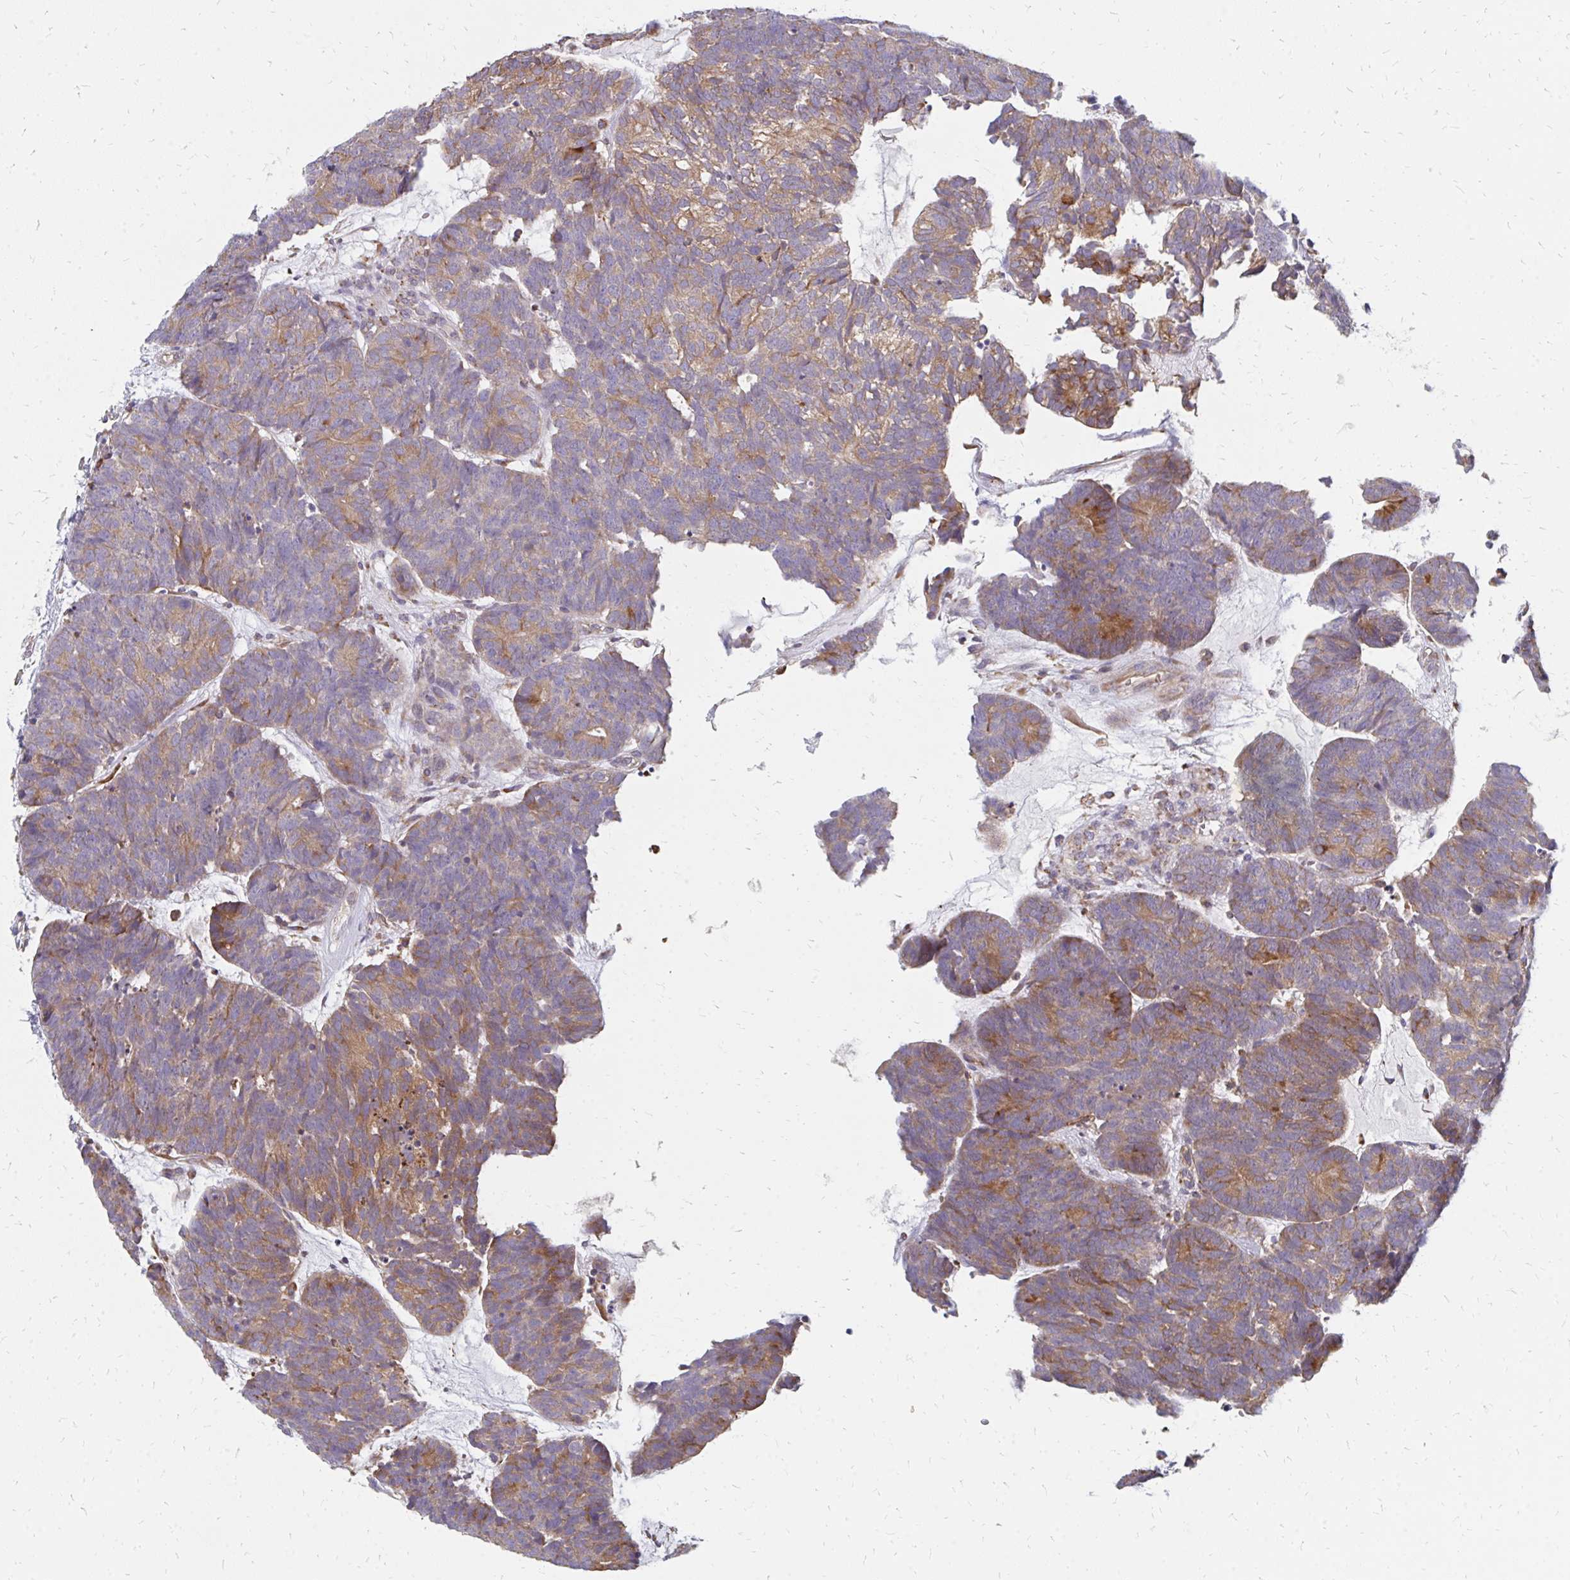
{"staining": {"intensity": "moderate", "quantity": "25%-75%", "location": "cytoplasmic/membranous"}, "tissue": "head and neck cancer", "cell_type": "Tumor cells", "image_type": "cancer", "snomed": [{"axis": "morphology", "description": "Adenocarcinoma, NOS"}, {"axis": "topography", "description": "Head-Neck"}], "caption": "Immunohistochemistry photomicrograph of human head and neck adenocarcinoma stained for a protein (brown), which reveals medium levels of moderate cytoplasmic/membranous positivity in approximately 25%-75% of tumor cells.", "gene": "PPP1R13L", "patient": {"sex": "female", "age": 81}}